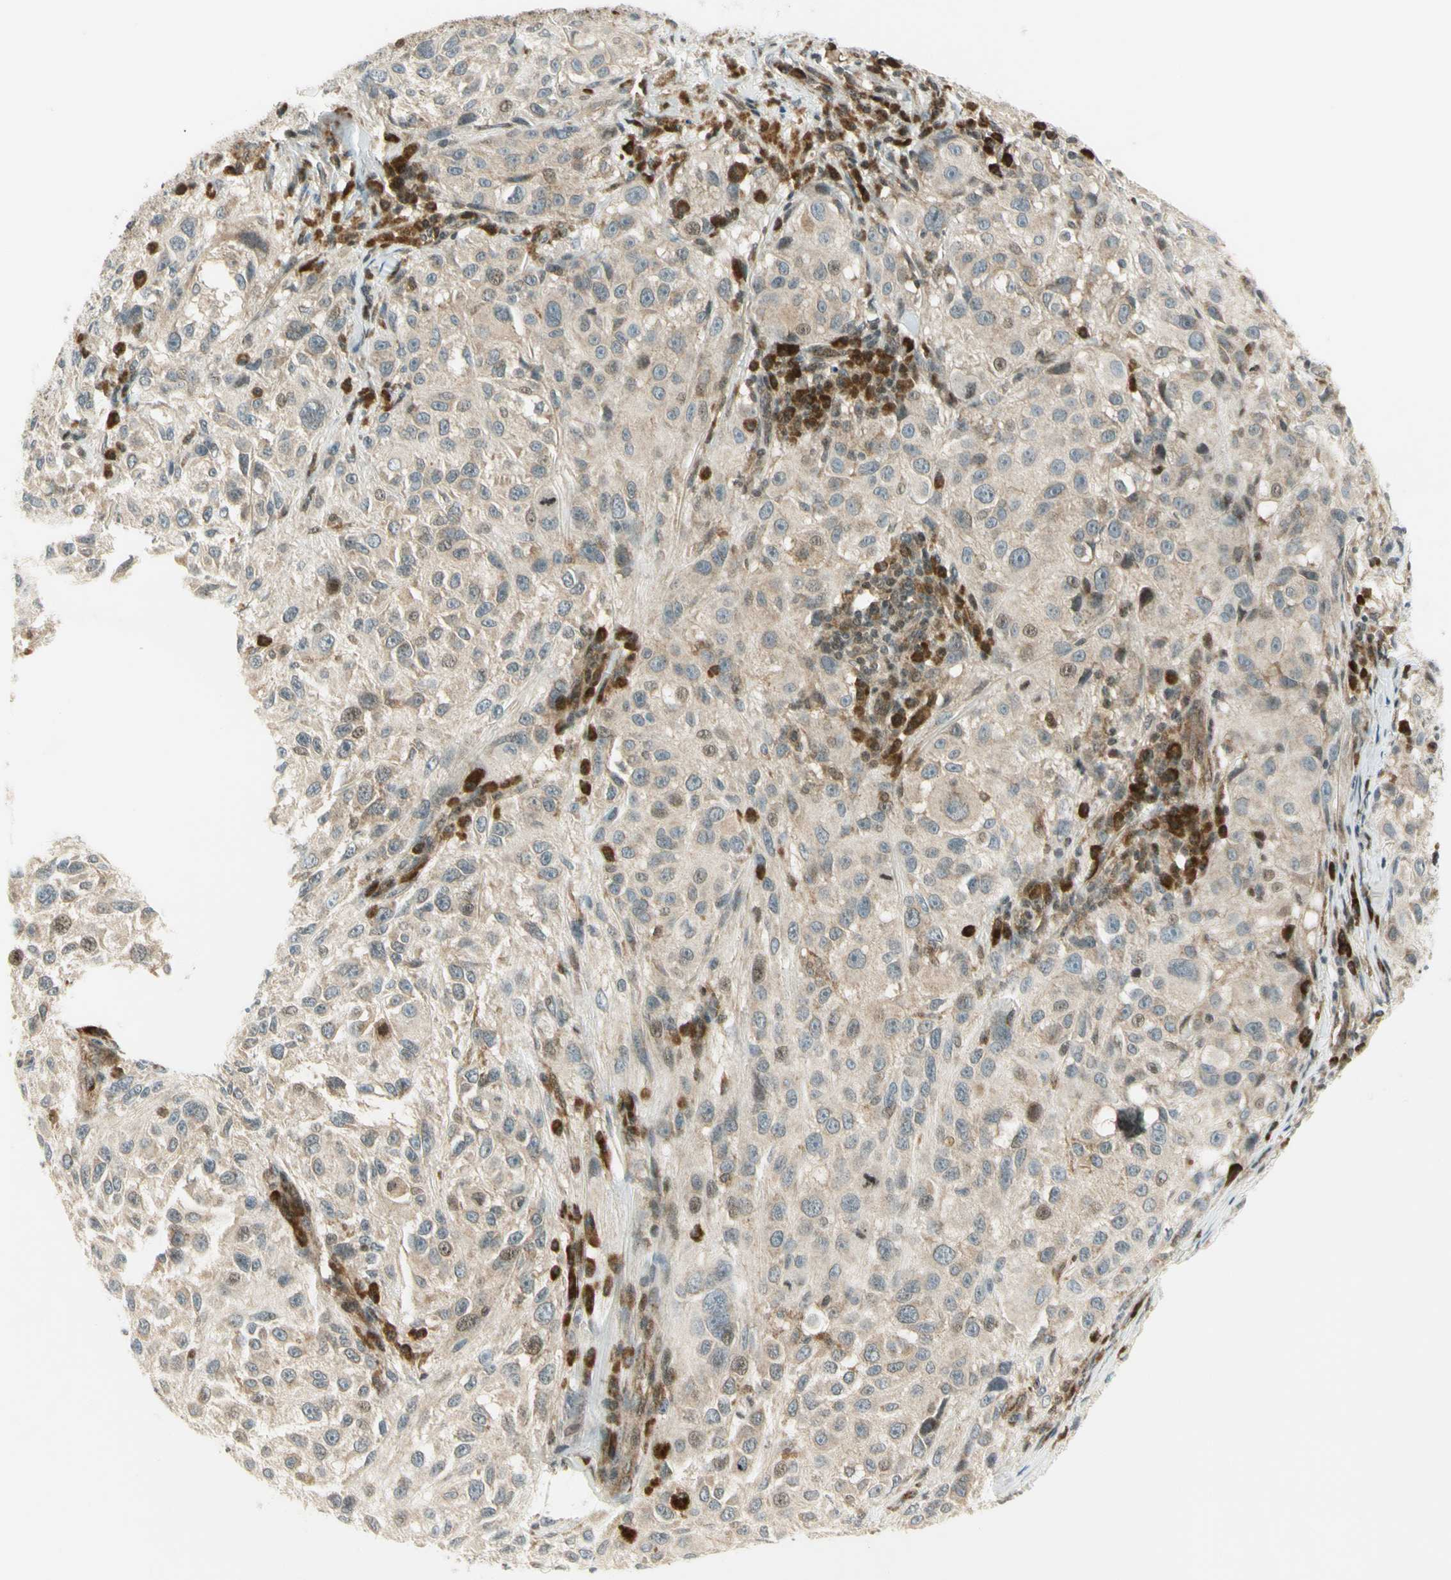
{"staining": {"intensity": "weak", "quantity": "<25%", "location": "cytoplasmic/membranous"}, "tissue": "melanoma", "cell_type": "Tumor cells", "image_type": "cancer", "snomed": [{"axis": "morphology", "description": "Necrosis, NOS"}, {"axis": "morphology", "description": "Malignant melanoma, NOS"}, {"axis": "topography", "description": "Skin"}], "caption": "A high-resolution image shows immunohistochemistry staining of melanoma, which shows no significant staining in tumor cells.", "gene": "TPT1", "patient": {"sex": "female", "age": 87}}